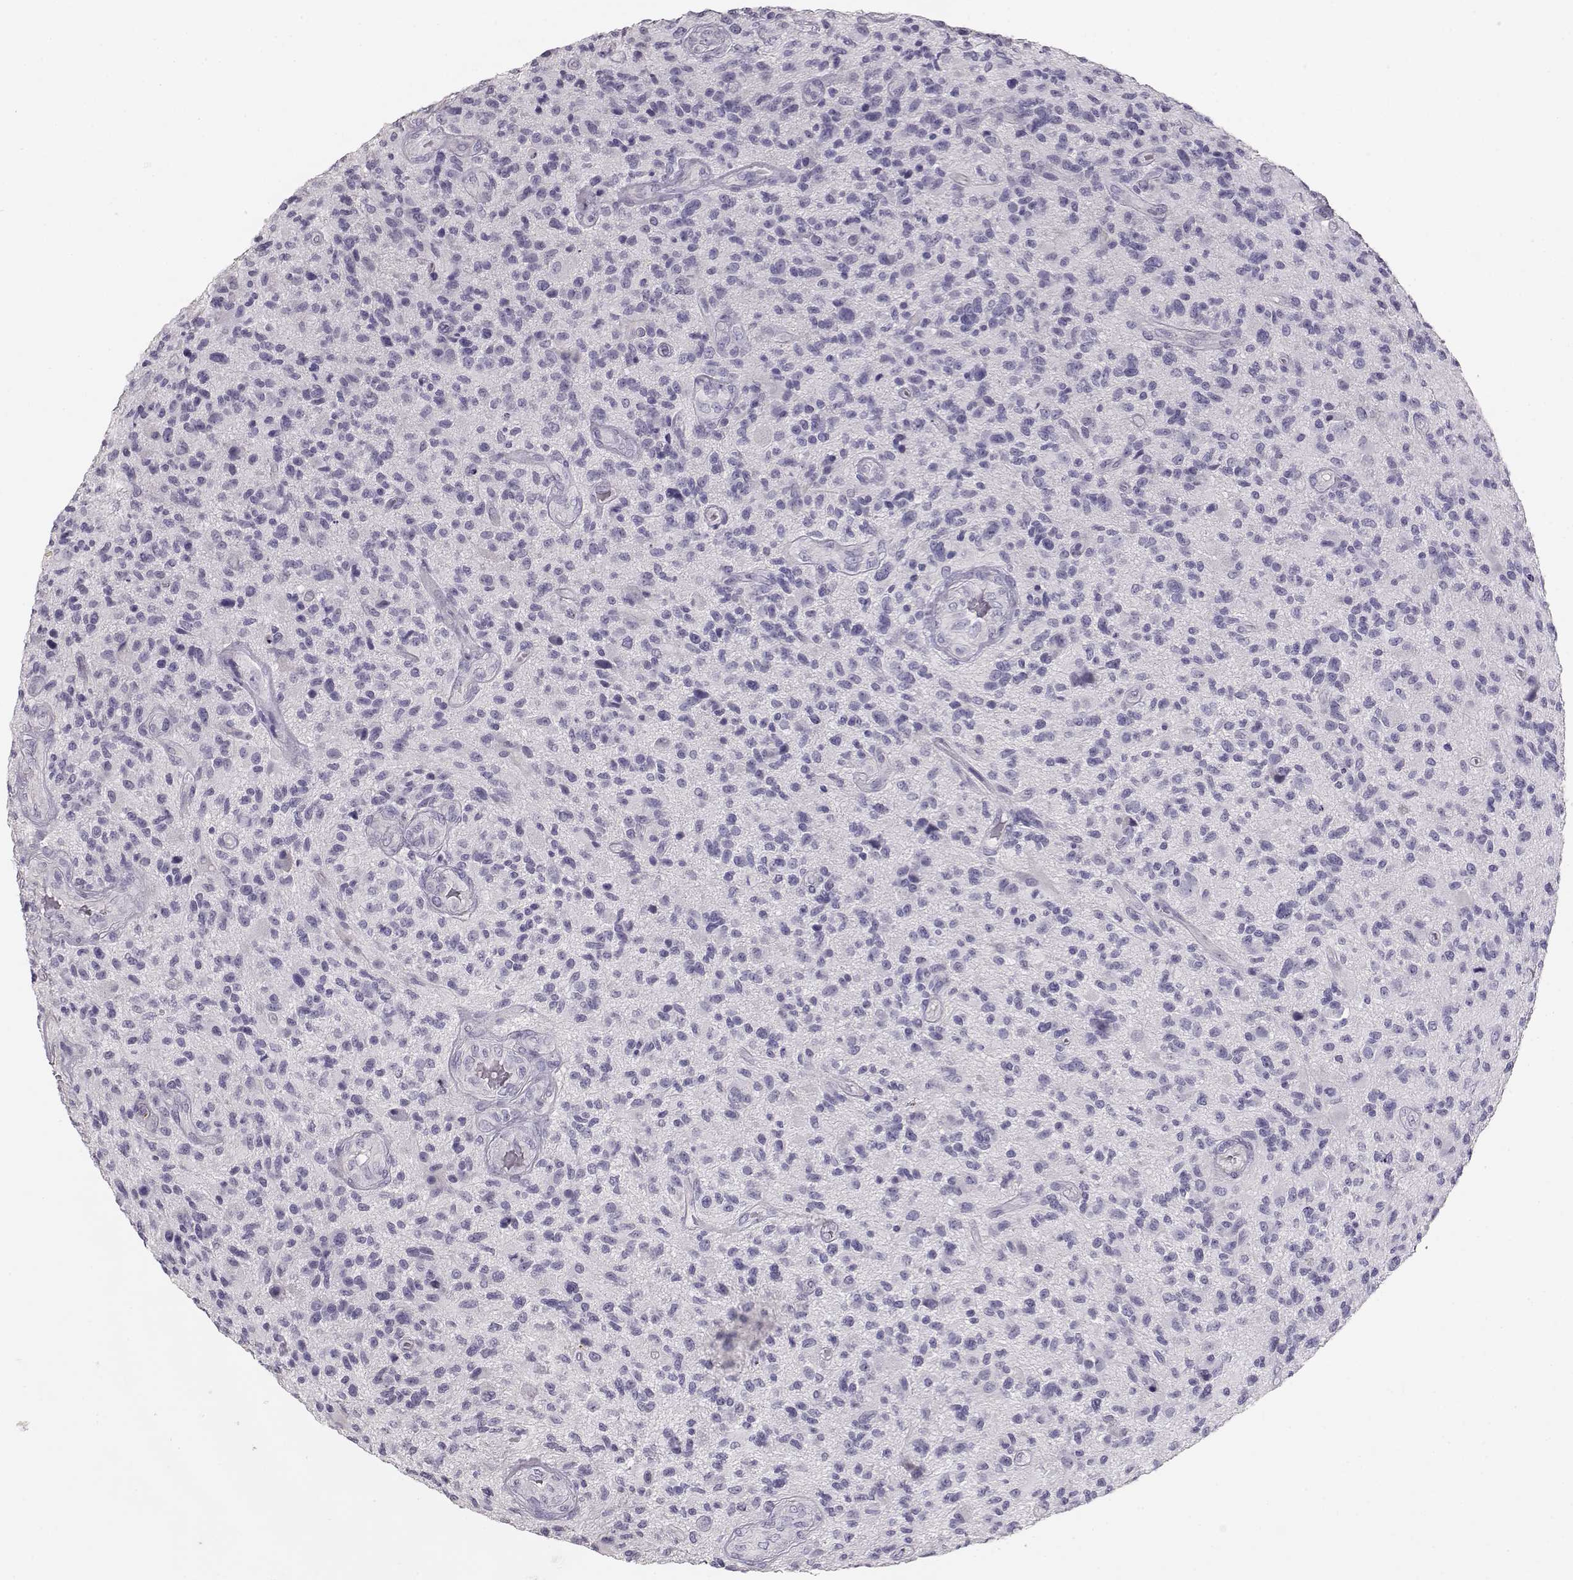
{"staining": {"intensity": "negative", "quantity": "none", "location": "none"}, "tissue": "glioma", "cell_type": "Tumor cells", "image_type": "cancer", "snomed": [{"axis": "morphology", "description": "Glioma, malignant, High grade"}, {"axis": "topography", "description": "Brain"}], "caption": "The IHC micrograph has no significant staining in tumor cells of malignant glioma (high-grade) tissue.", "gene": "NUTM1", "patient": {"sex": "male", "age": 47}}